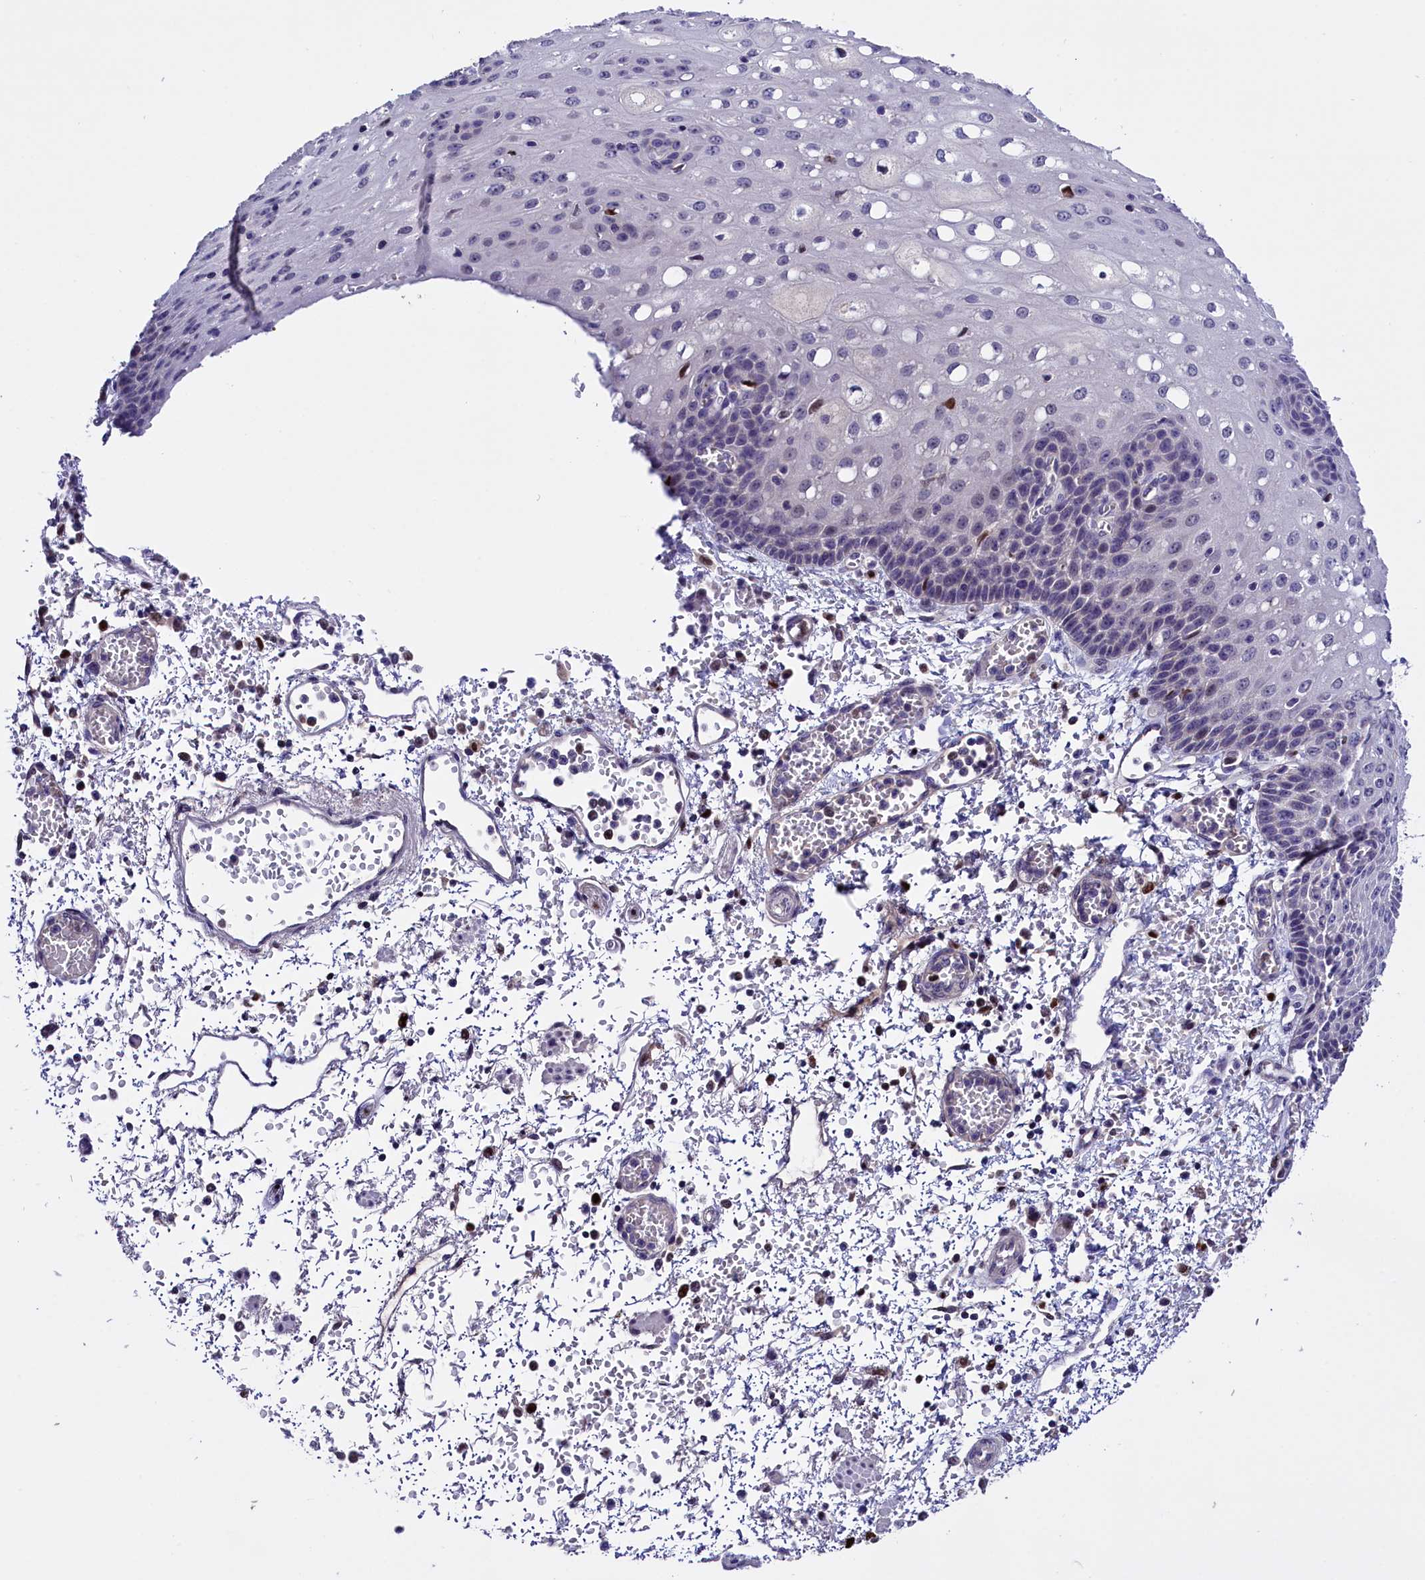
{"staining": {"intensity": "negative", "quantity": "none", "location": "none"}, "tissue": "esophagus", "cell_type": "Squamous epithelial cells", "image_type": "normal", "snomed": [{"axis": "morphology", "description": "Normal tissue, NOS"}, {"axis": "topography", "description": "Esophagus"}], "caption": "Normal esophagus was stained to show a protein in brown. There is no significant staining in squamous epithelial cells. Nuclei are stained in blue.", "gene": "BTBD9", "patient": {"sex": "male", "age": 81}}